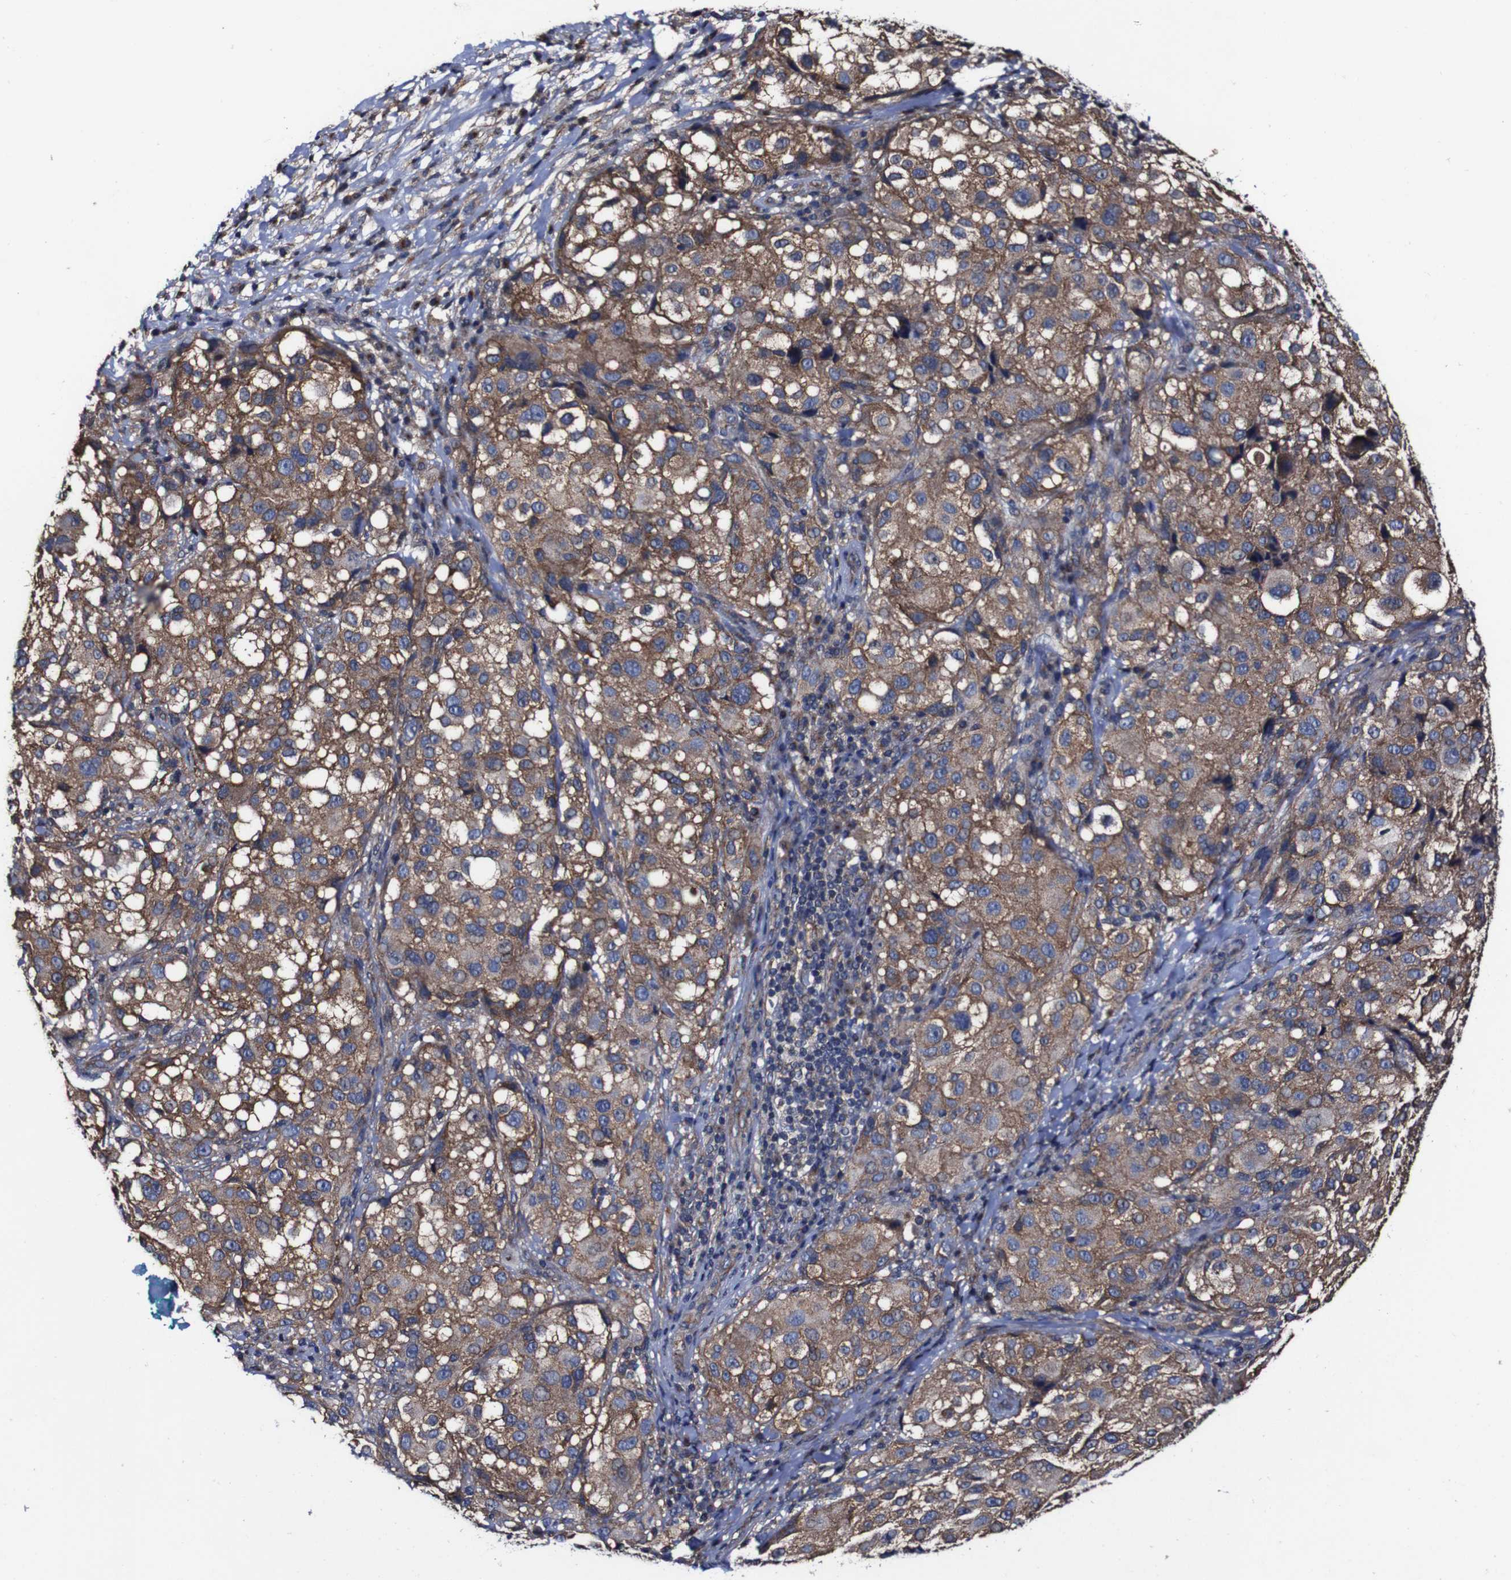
{"staining": {"intensity": "moderate", "quantity": ">75%", "location": "cytoplasmic/membranous"}, "tissue": "melanoma", "cell_type": "Tumor cells", "image_type": "cancer", "snomed": [{"axis": "morphology", "description": "Necrosis, NOS"}, {"axis": "morphology", "description": "Malignant melanoma, NOS"}, {"axis": "topography", "description": "Skin"}], "caption": "Brown immunohistochemical staining in malignant melanoma displays moderate cytoplasmic/membranous positivity in approximately >75% of tumor cells.", "gene": "CSF1R", "patient": {"sex": "female", "age": 87}}